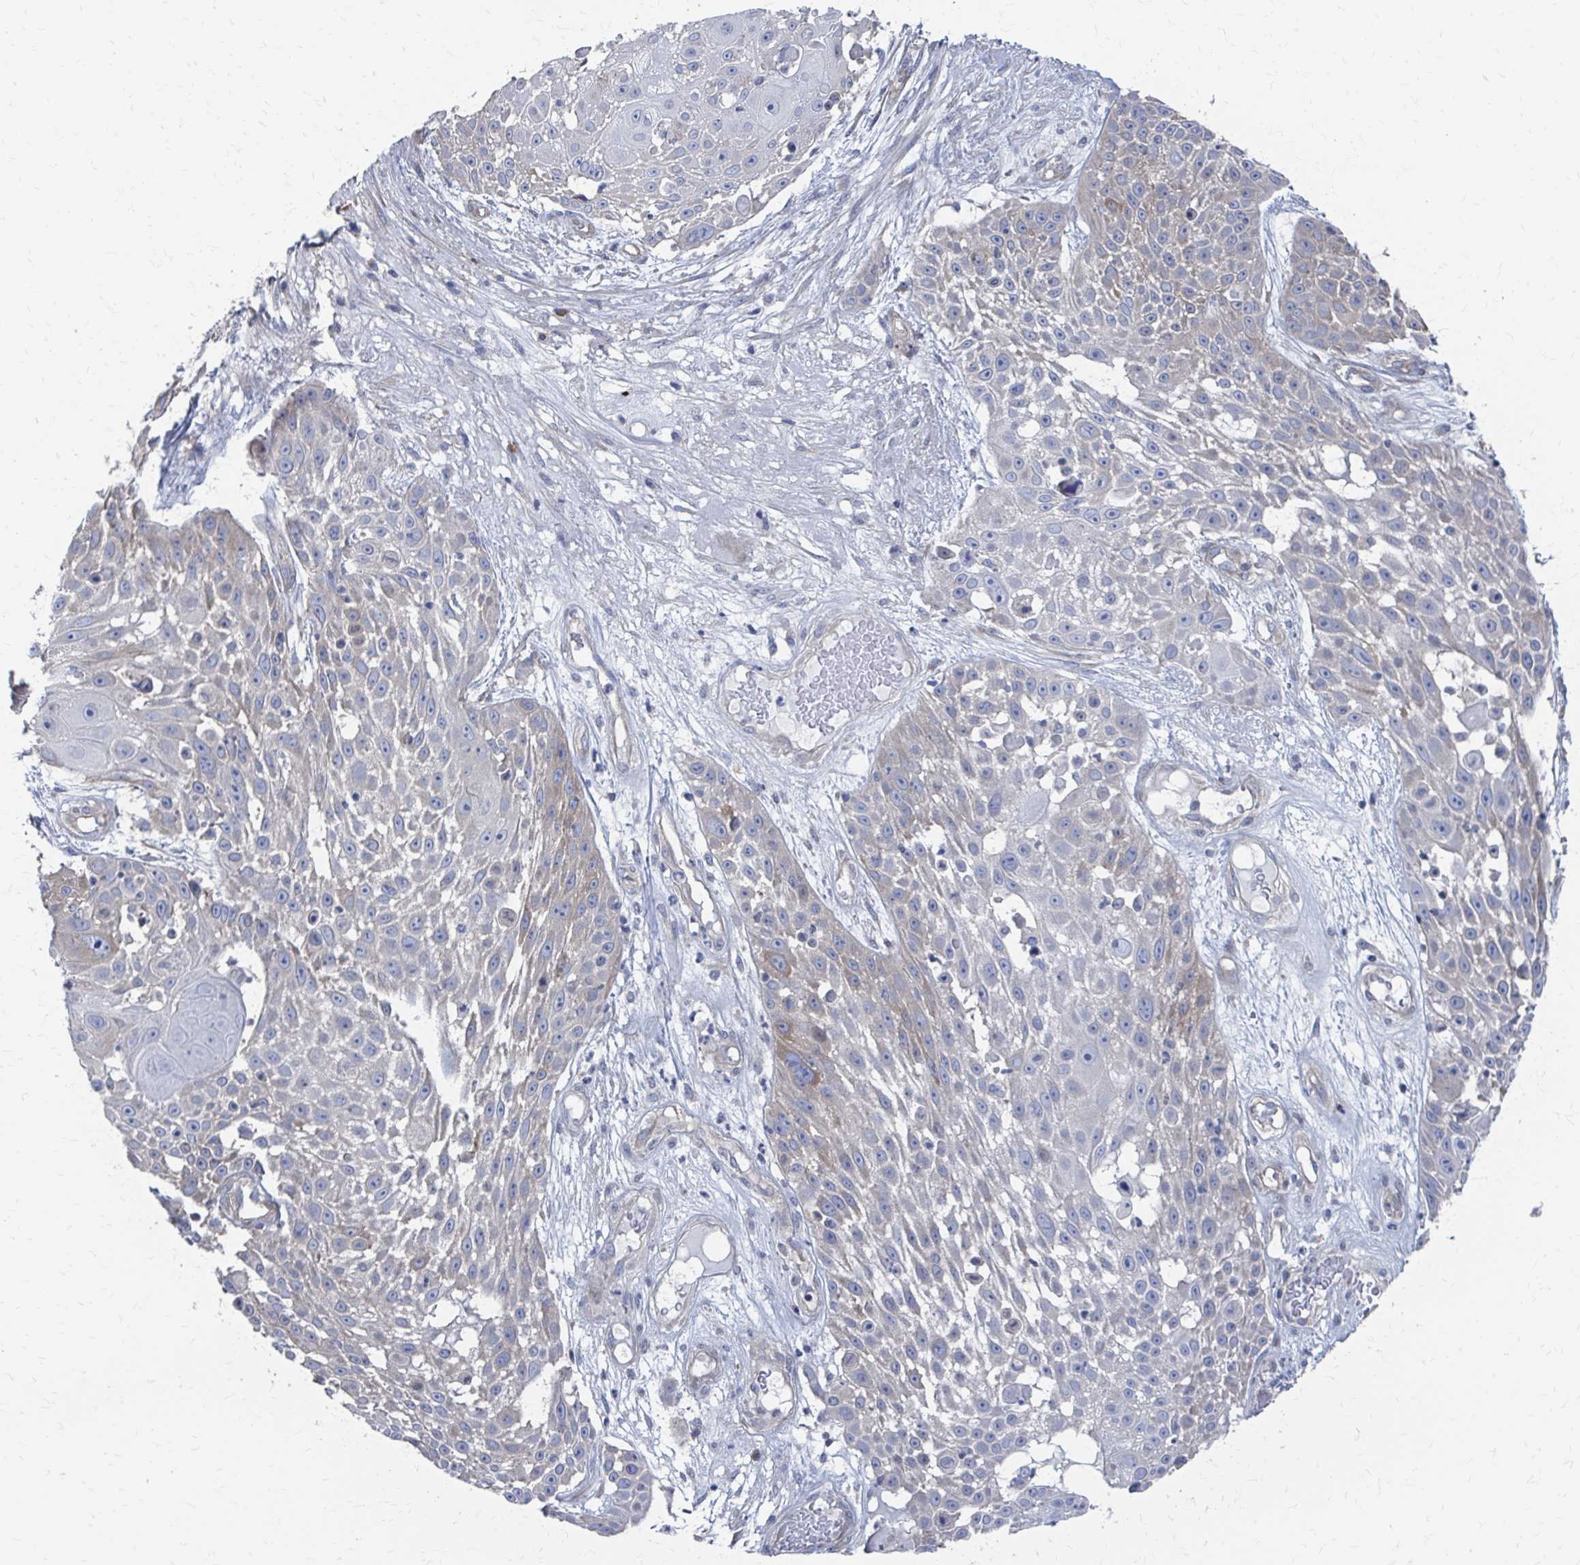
{"staining": {"intensity": "negative", "quantity": "none", "location": "none"}, "tissue": "skin cancer", "cell_type": "Tumor cells", "image_type": "cancer", "snomed": [{"axis": "morphology", "description": "Squamous cell carcinoma, NOS"}, {"axis": "topography", "description": "Skin"}], "caption": "Immunohistochemical staining of human skin cancer demonstrates no significant expression in tumor cells.", "gene": "PLEKHG7", "patient": {"sex": "female", "age": 86}}